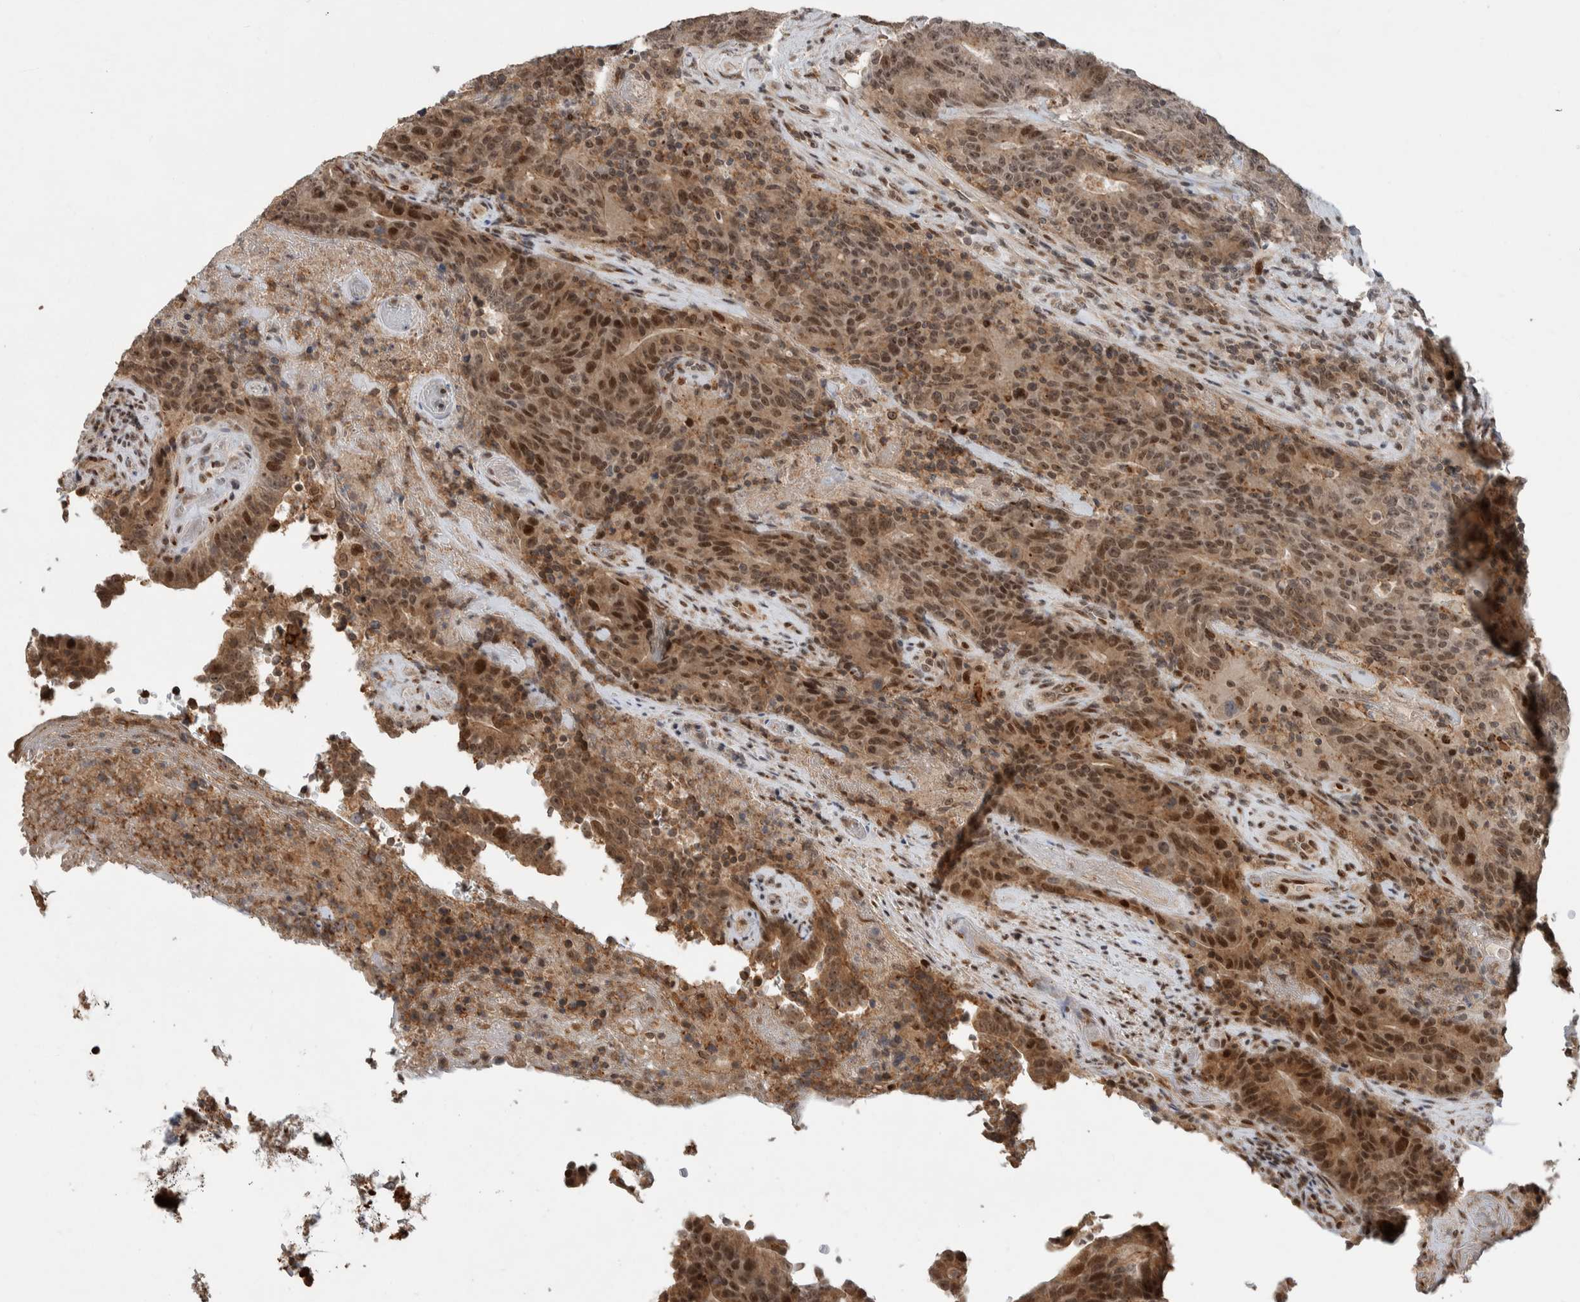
{"staining": {"intensity": "moderate", "quantity": ">75%", "location": "nuclear"}, "tissue": "colorectal cancer", "cell_type": "Tumor cells", "image_type": "cancer", "snomed": [{"axis": "morphology", "description": "Normal tissue, NOS"}, {"axis": "morphology", "description": "Adenocarcinoma, NOS"}, {"axis": "topography", "description": "Colon"}], "caption": "An IHC image of tumor tissue is shown. Protein staining in brown shows moderate nuclear positivity in colorectal cancer within tumor cells.", "gene": "ZNF521", "patient": {"sex": "female", "age": 75}}